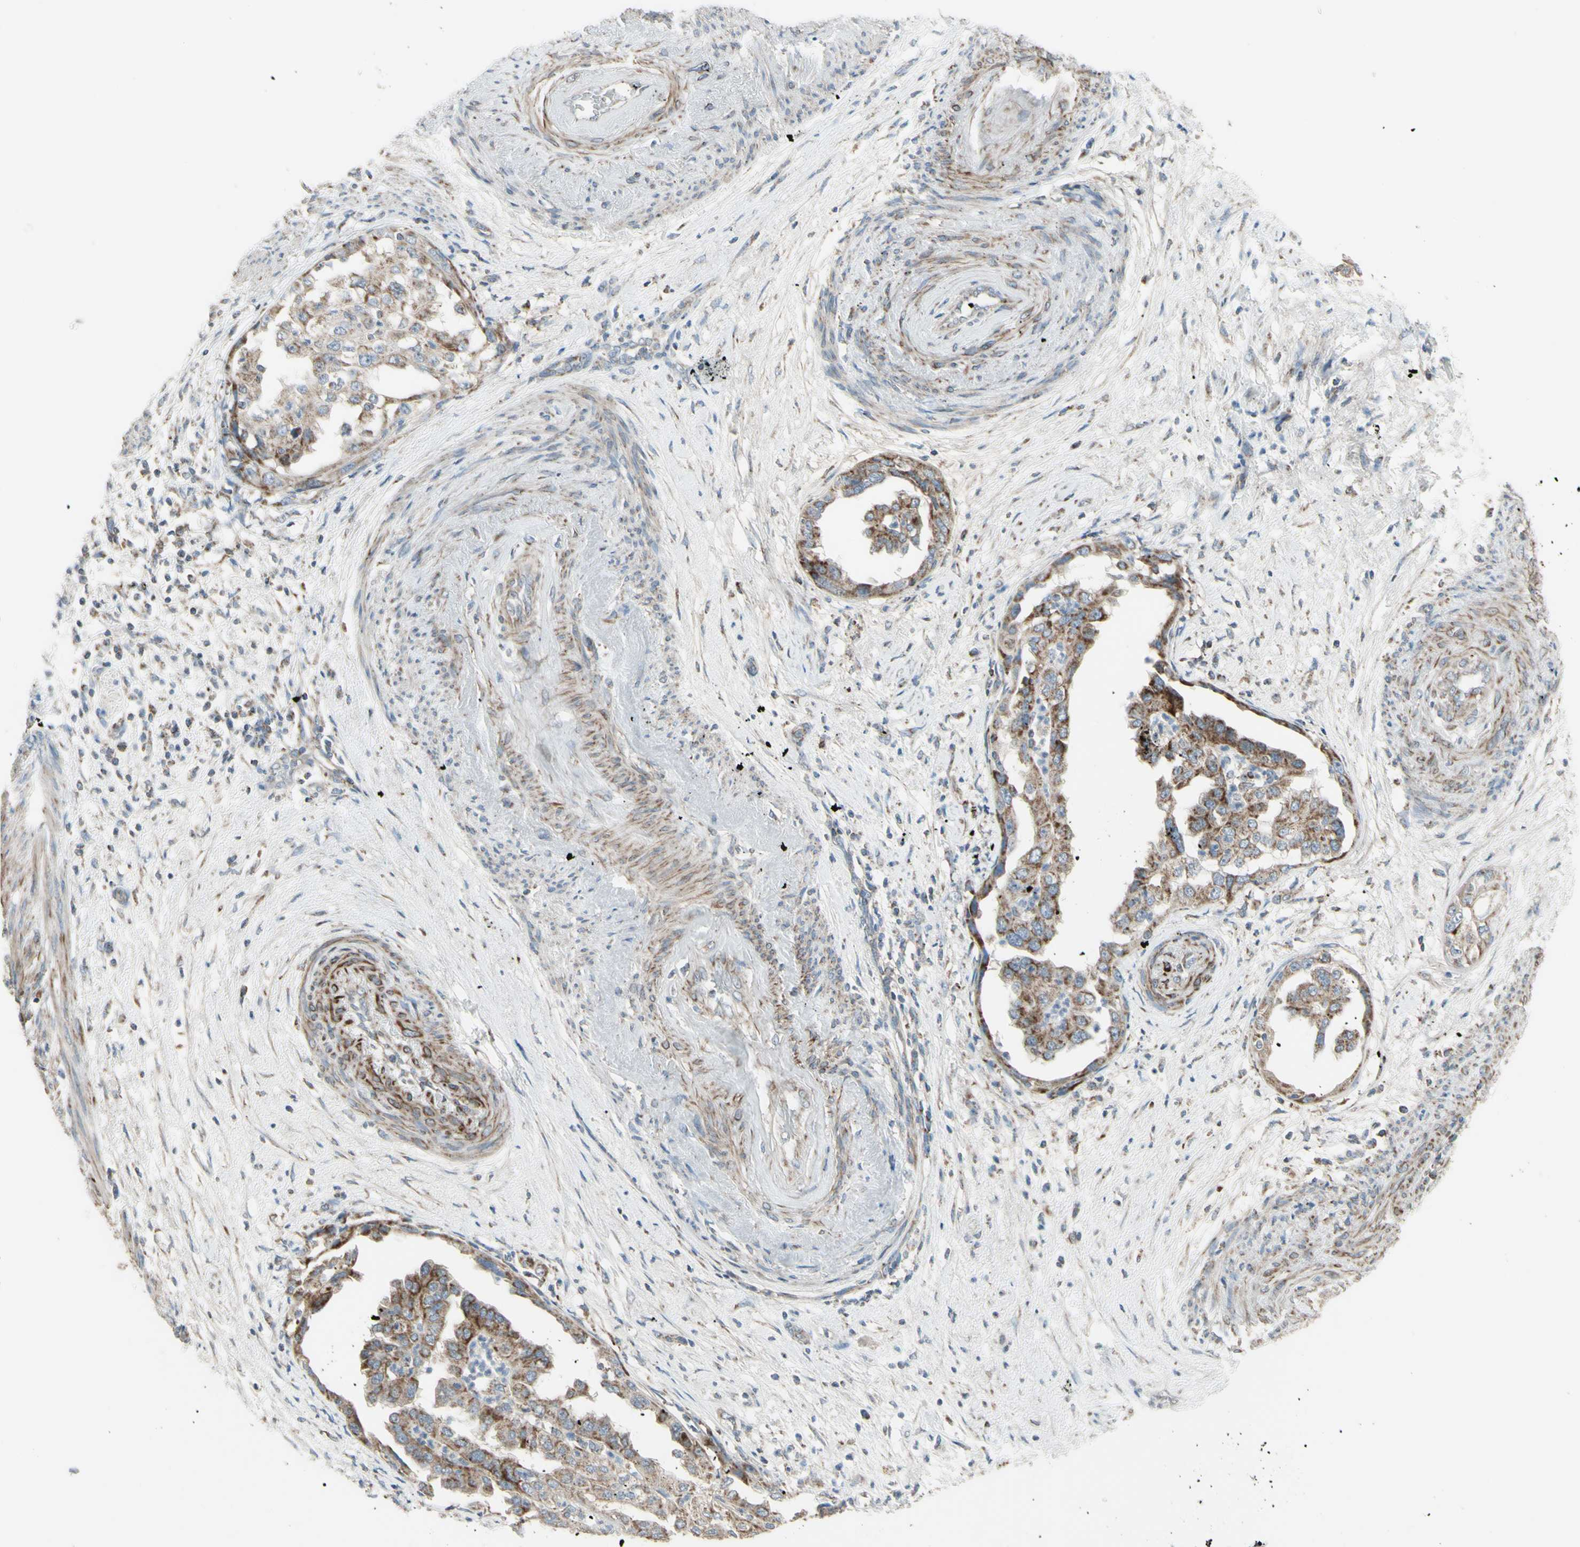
{"staining": {"intensity": "moderate", "quantity": "25%-75%", "location": "cytoplasmic/membranous"}, "tissue": "endometrial cancer", "cell_type": "Tumor cells", "image_type": "cancer", "snomed": [{"axis": "morphology", "description": "Adenocarcinoma, NOS"}, {"axis": "topography", "description": "Endometrium"}], "caption": "The immunohistochemical stain labels moderate cytoplasmic/membranous staining in tumor cells of endometrial adenocarcinoma tissue.", "gene": "FAM171B", "patient": {"sex": "female", "age": 85}}